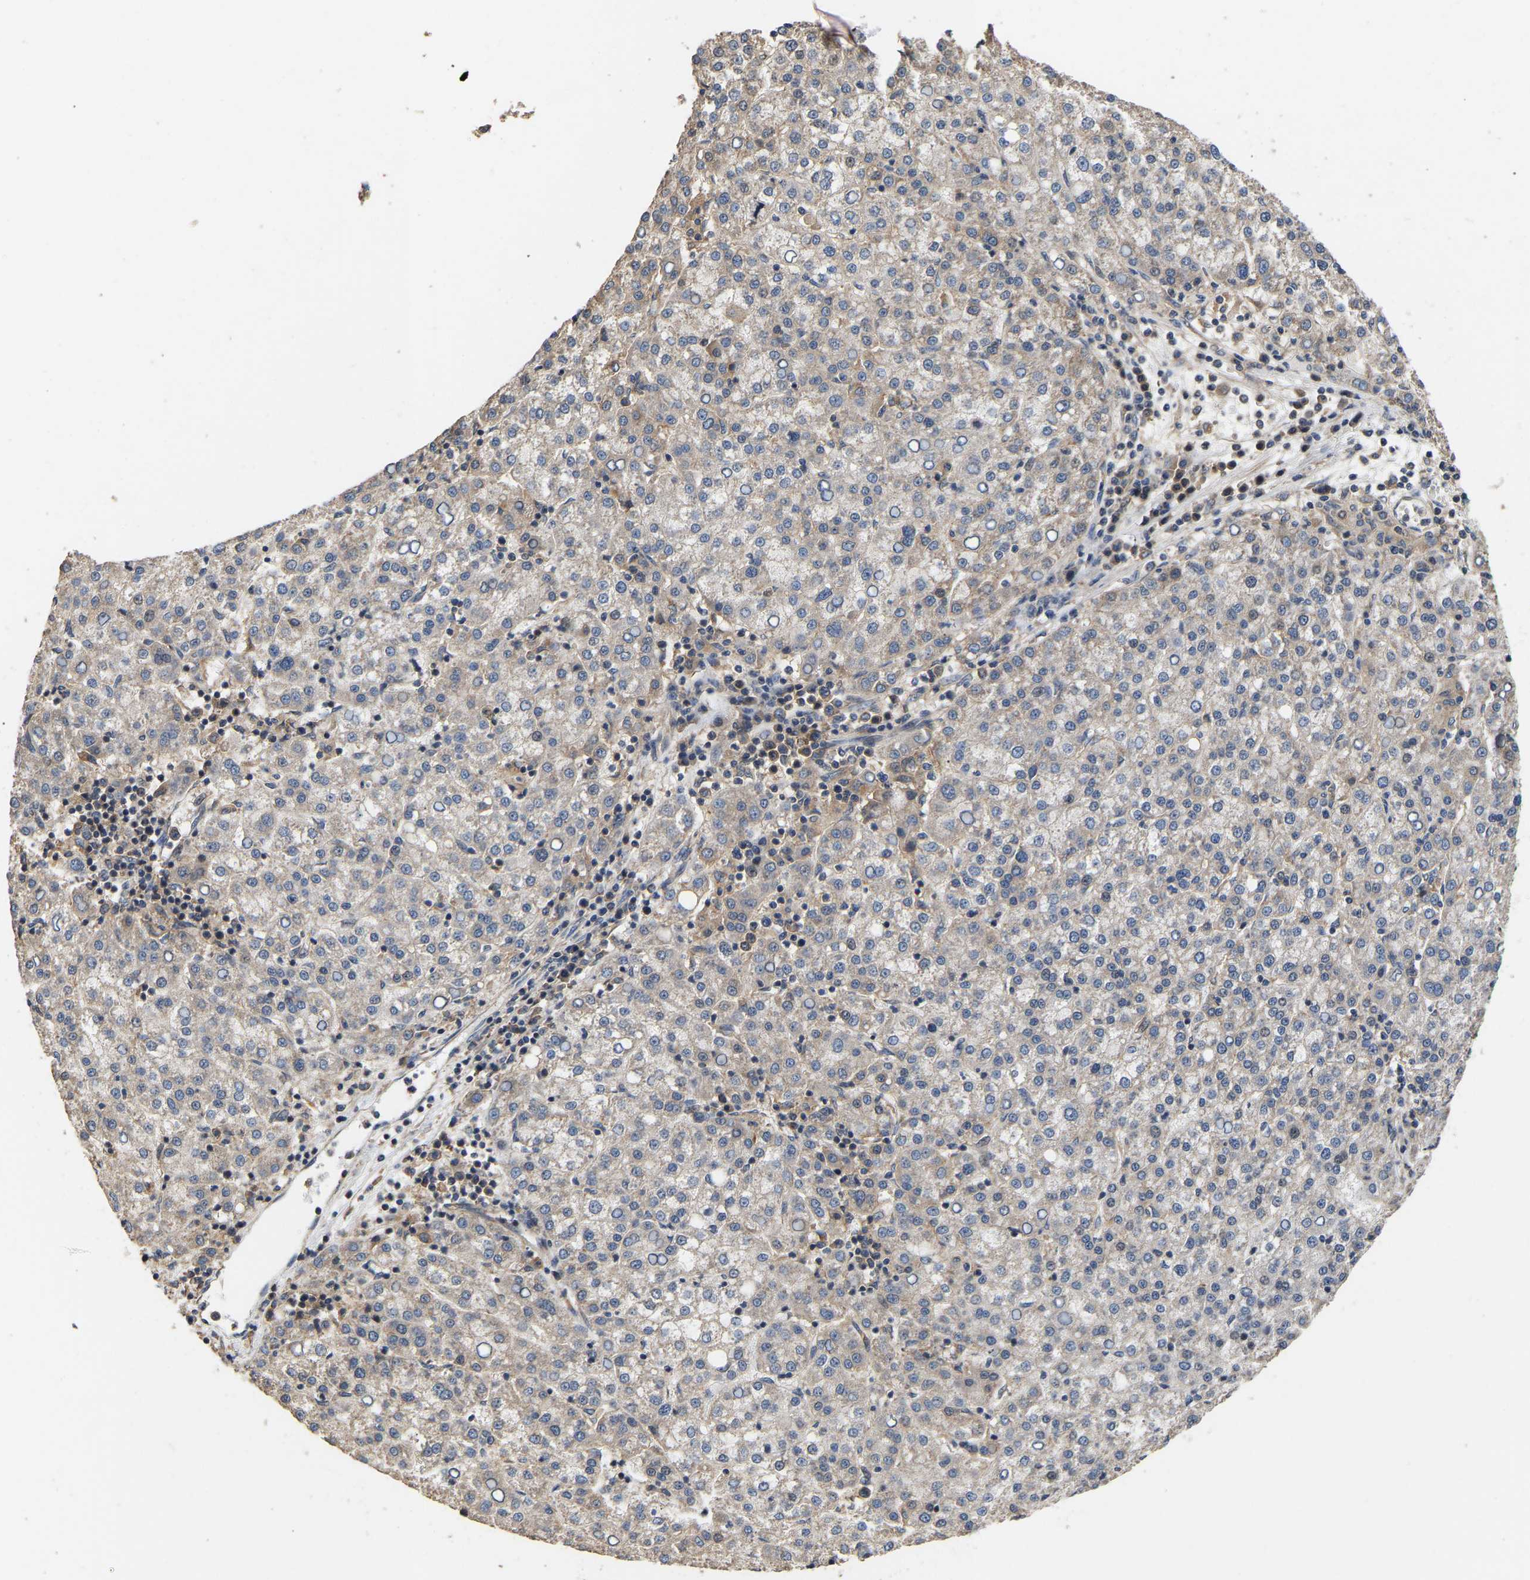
{"staining": {"intensity": "moderate", "quantity": "25%-75%", "location": "cytoplasmic/membranous"}, "tissue": "liver cancer", "cell_type": "Tumor cells", "image_type": "cancer", "snomed": [{"axis": "morphology", "description": "Carcinoma, Hepatocellular, NOS"}, {"axis": "topography", "description": "Liver"}], "caption": "Liver hepatocellular carcinoma stained with a brown dye demonstrates moderate cytoplasmic/membranous positive positivity in about 25%-75% of tumor cells.", "gene": "AIMP2", "patient": {"sex": "female", "age": 58}}